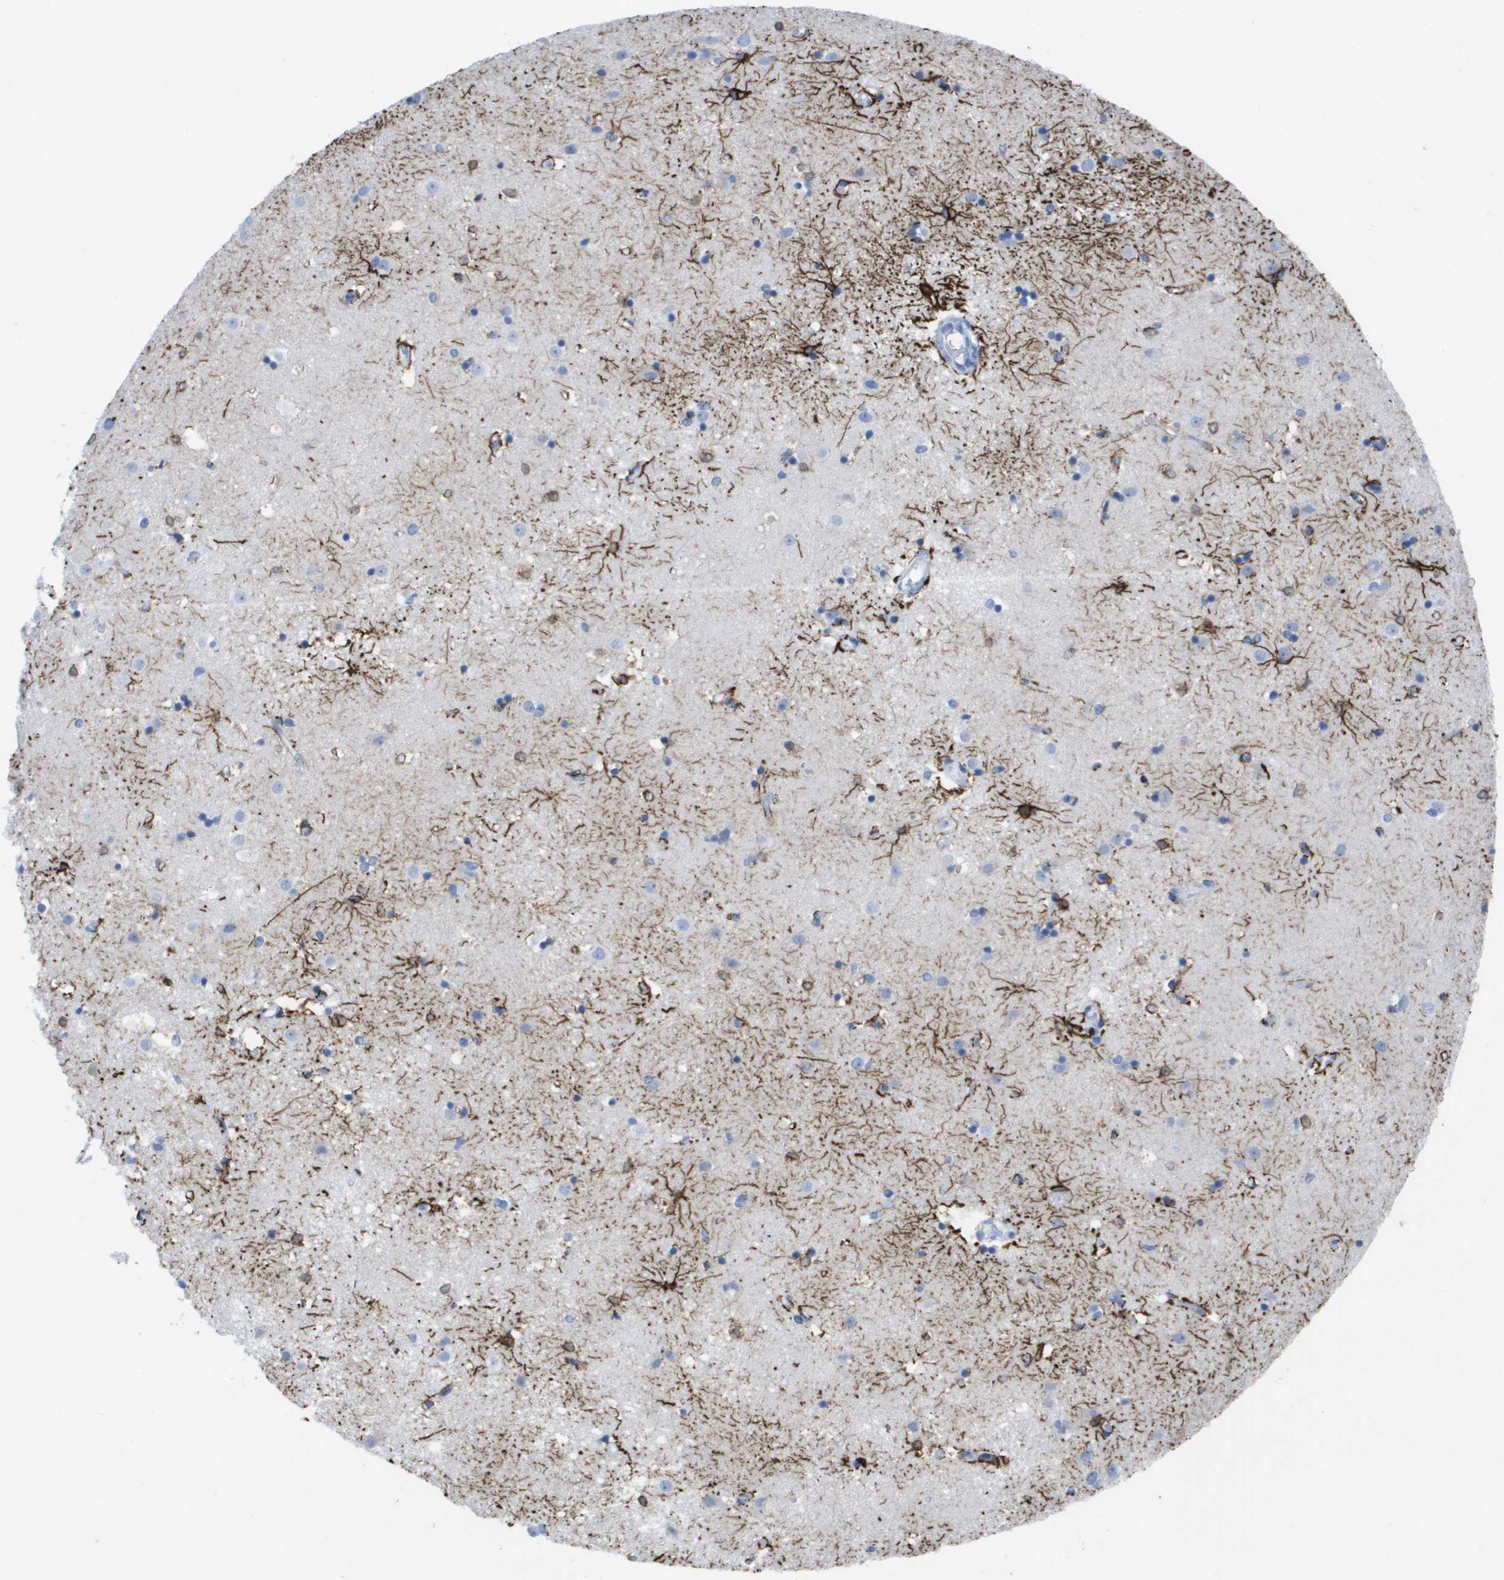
{"staining": {"intensity": "strong", "quantity": "<25%", "location": "cytoplasmic/membranous"}, "tissue": "caudate", "cell_type": "Glial cells", "image_type": "normal", "snomed": [{"axis": "morphology", "description": "Normal tissue, NOS"}, {"axis": "topography", "description": "Lateral ventricle wall"}], "caption": "Immunohistochemical staining of unremarkable human caudate shows <25% levels of strong cytoplasmic/membranous protein expression in about <25% of glial cells.", "gene": "KCNA3", "patient": {"sex": "male", "age": 45}}